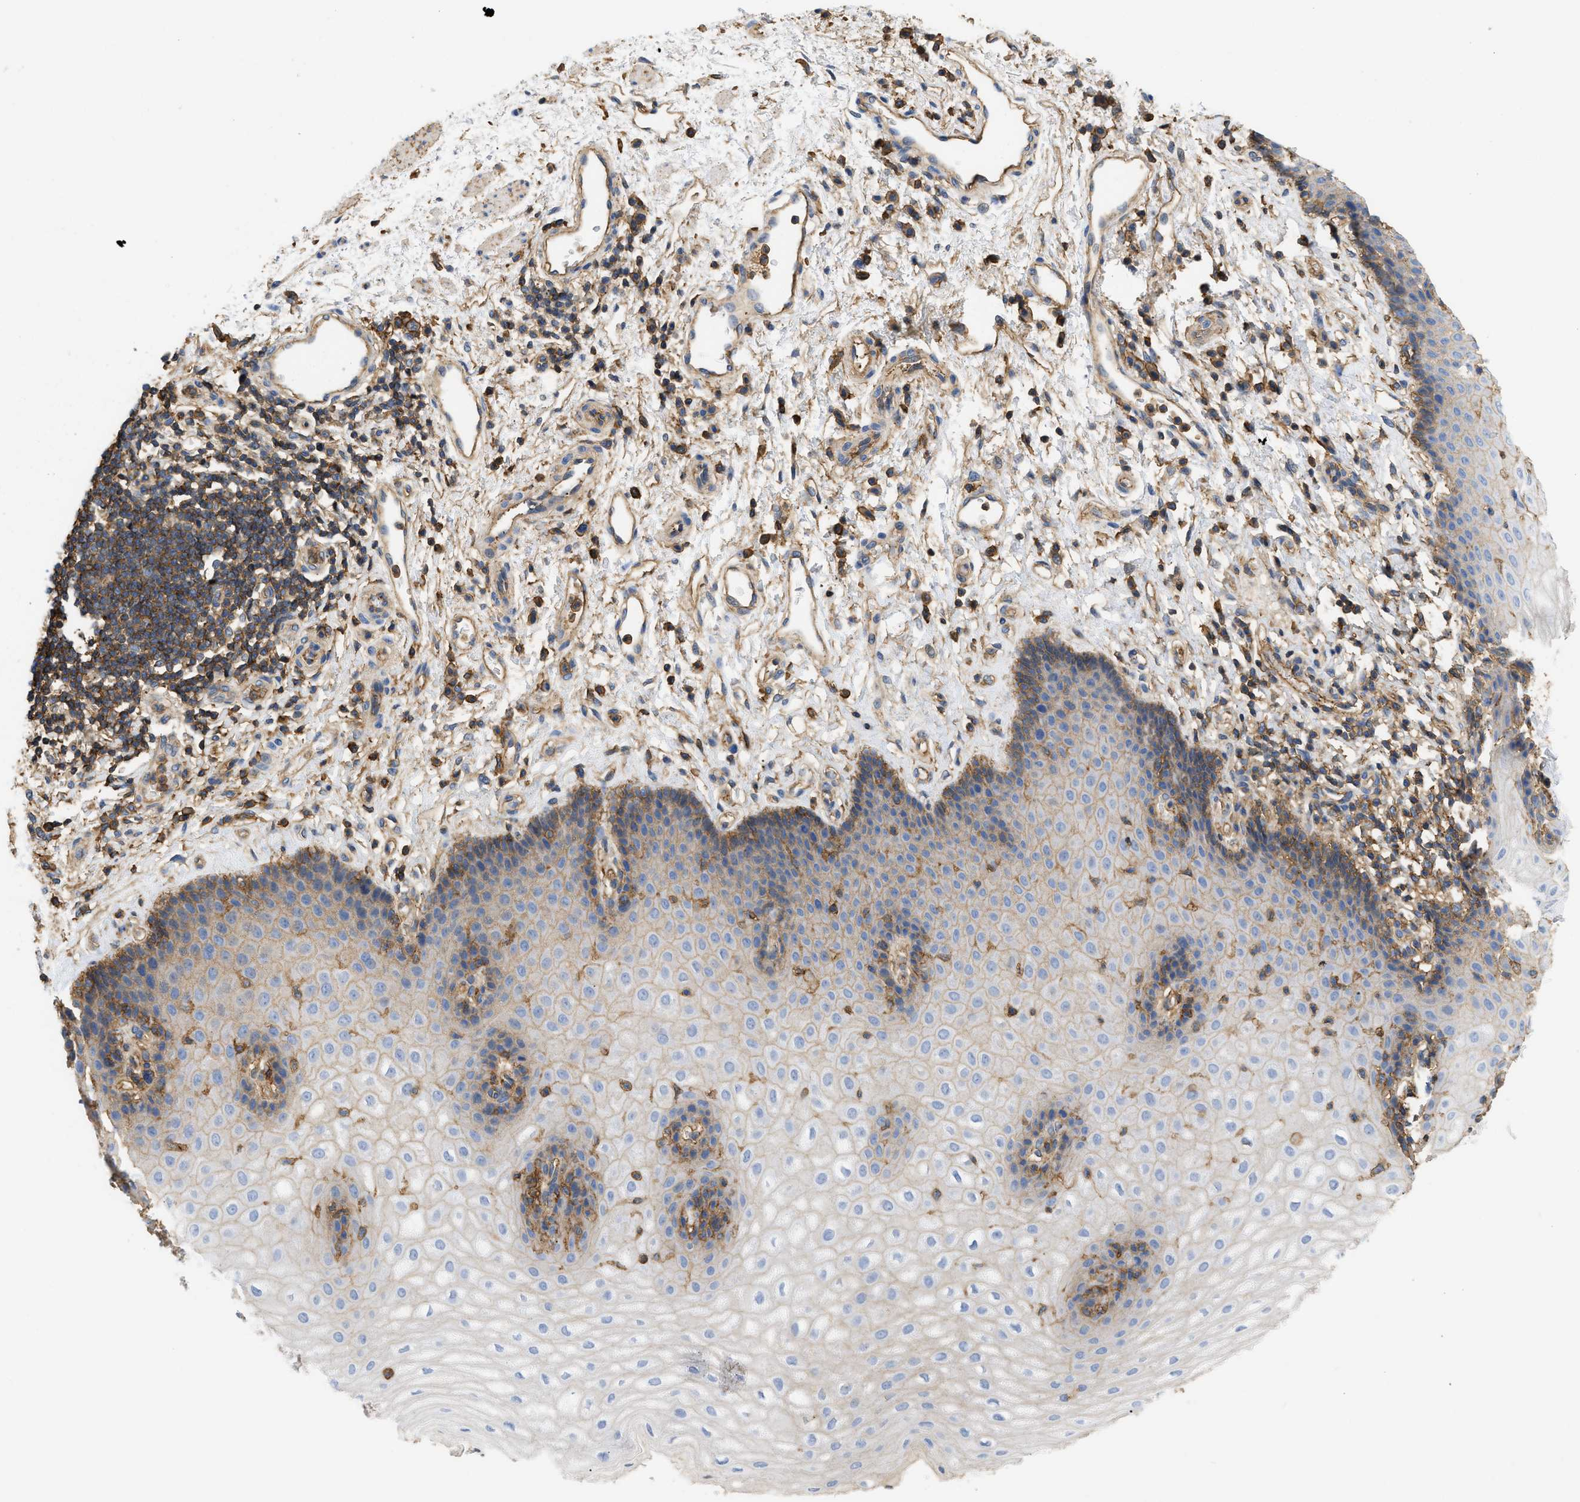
{"staining": {"intensity": "moderate", "quantity": "<25%", "location": "cytoplasmic/membranous"}, "tissue": "esophagus", "cell_type": "Squamous epithelial cells", "image_type": "normal", "snomed": [{"axis": "morphology", "description": "Normal tissue, NOS"}, {"axis": "topography", "description": "Esophagus"}], "caption": "Esophagus stained with a protein marker reveals moderate staining in squamous epithelial cells.", "gene": "GNB4", "patient": {"sex": "male", "age": 54}}